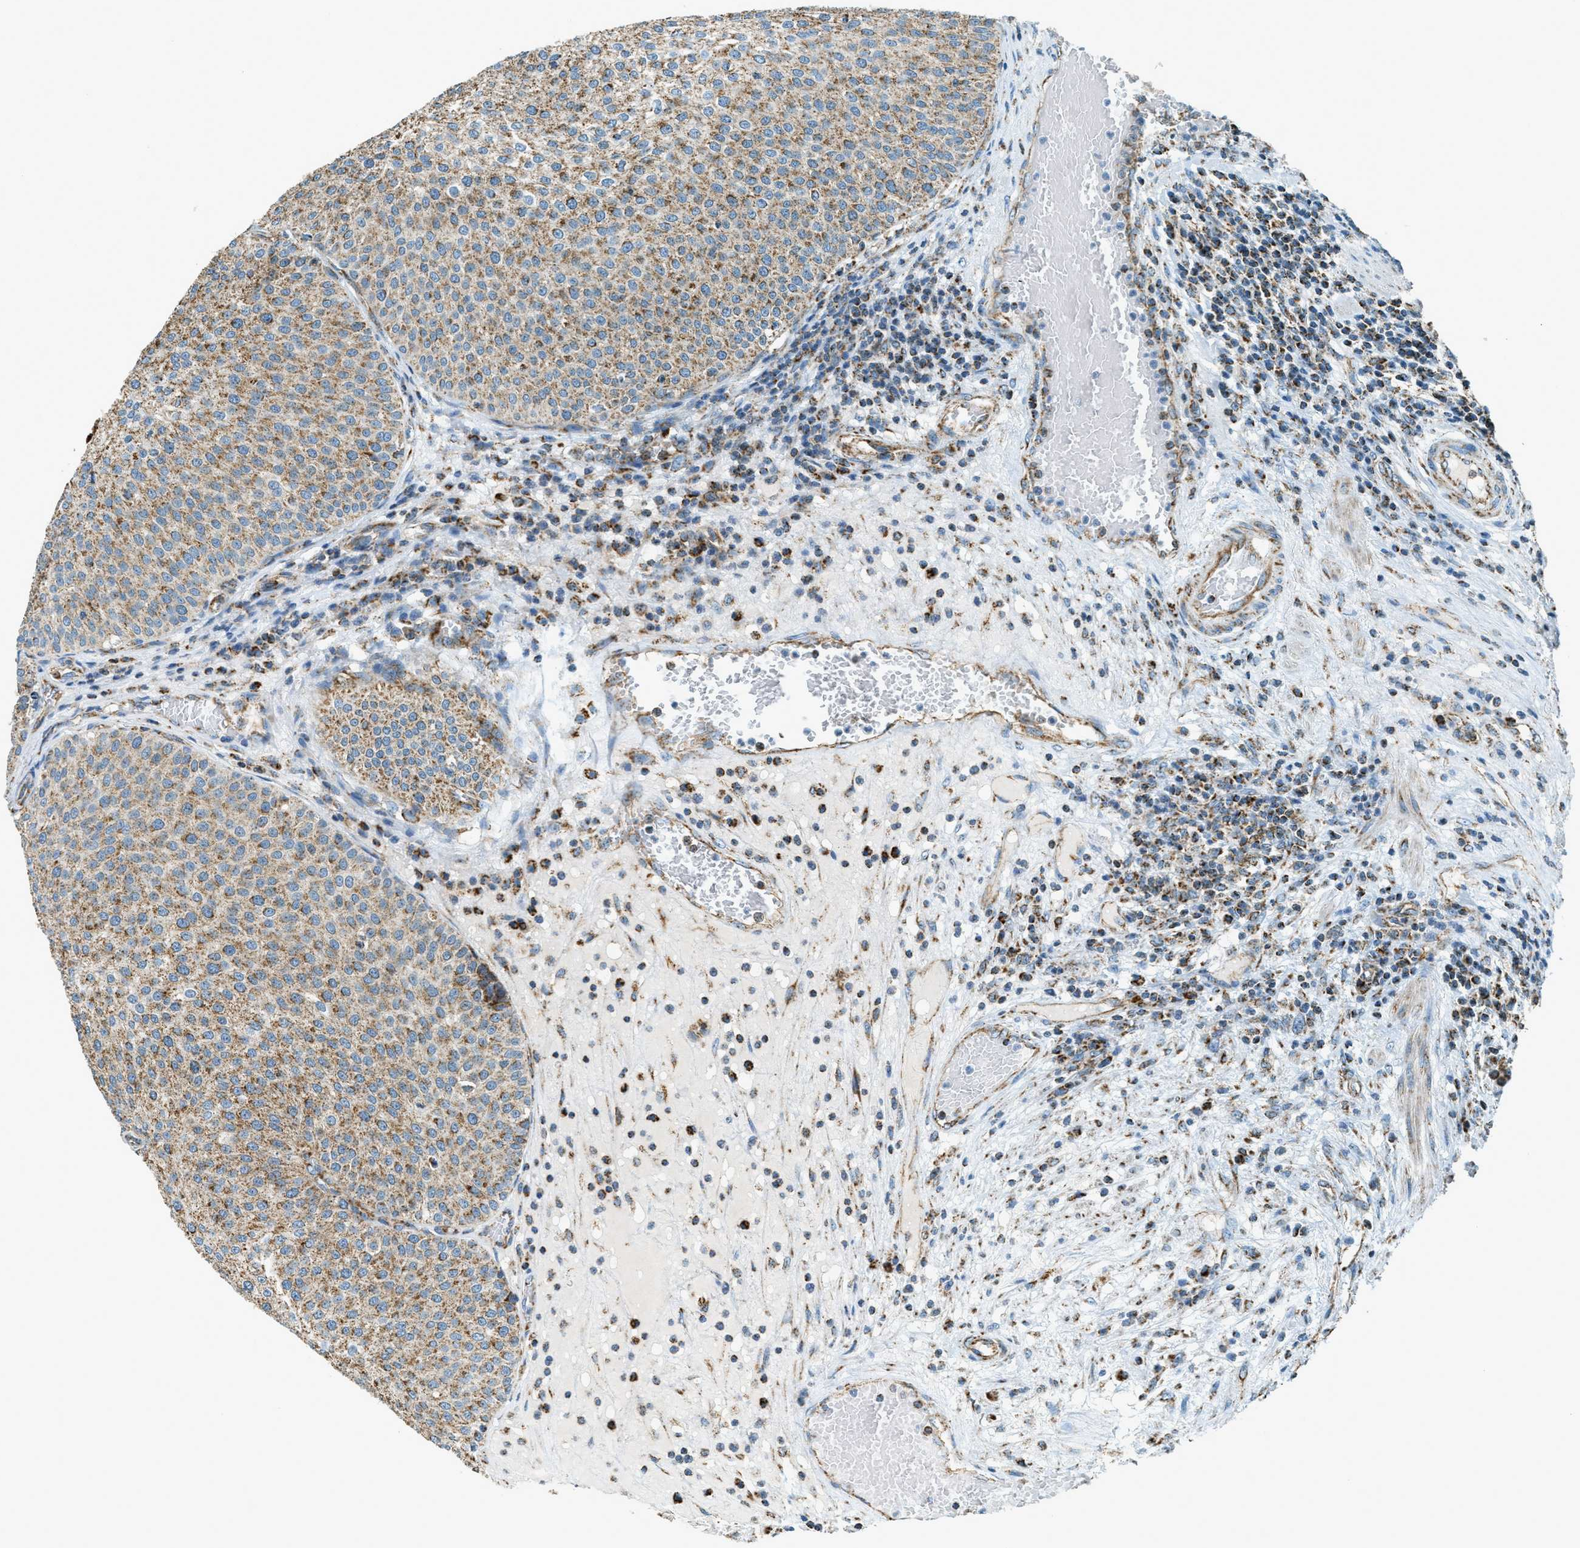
{"staining": {"intensity": "moderate", "quantity": ">75%", "location": "cytoplasmic/membranous"}, "tissue": "urothelial cancer", "cell_type": "Tumor cells", "image_type": "cancer", "snomed": [{"axis": "morphology", "description": "Urothelial carcinoma, Low grade"}, {"axis": "topography", "description": "Smooth muscle"}, {"axis": "topography", "description": "Urinary bladder"}], "caption": "This histopathology image shows immunohistochemistry (IHC) staining of human urothelial cancer, with medium moderate cytoplasmic/membranous expression in about >75% of tumor cells.", "gene": "CHST15", "patient": {"sex": "male", "age": 60}}